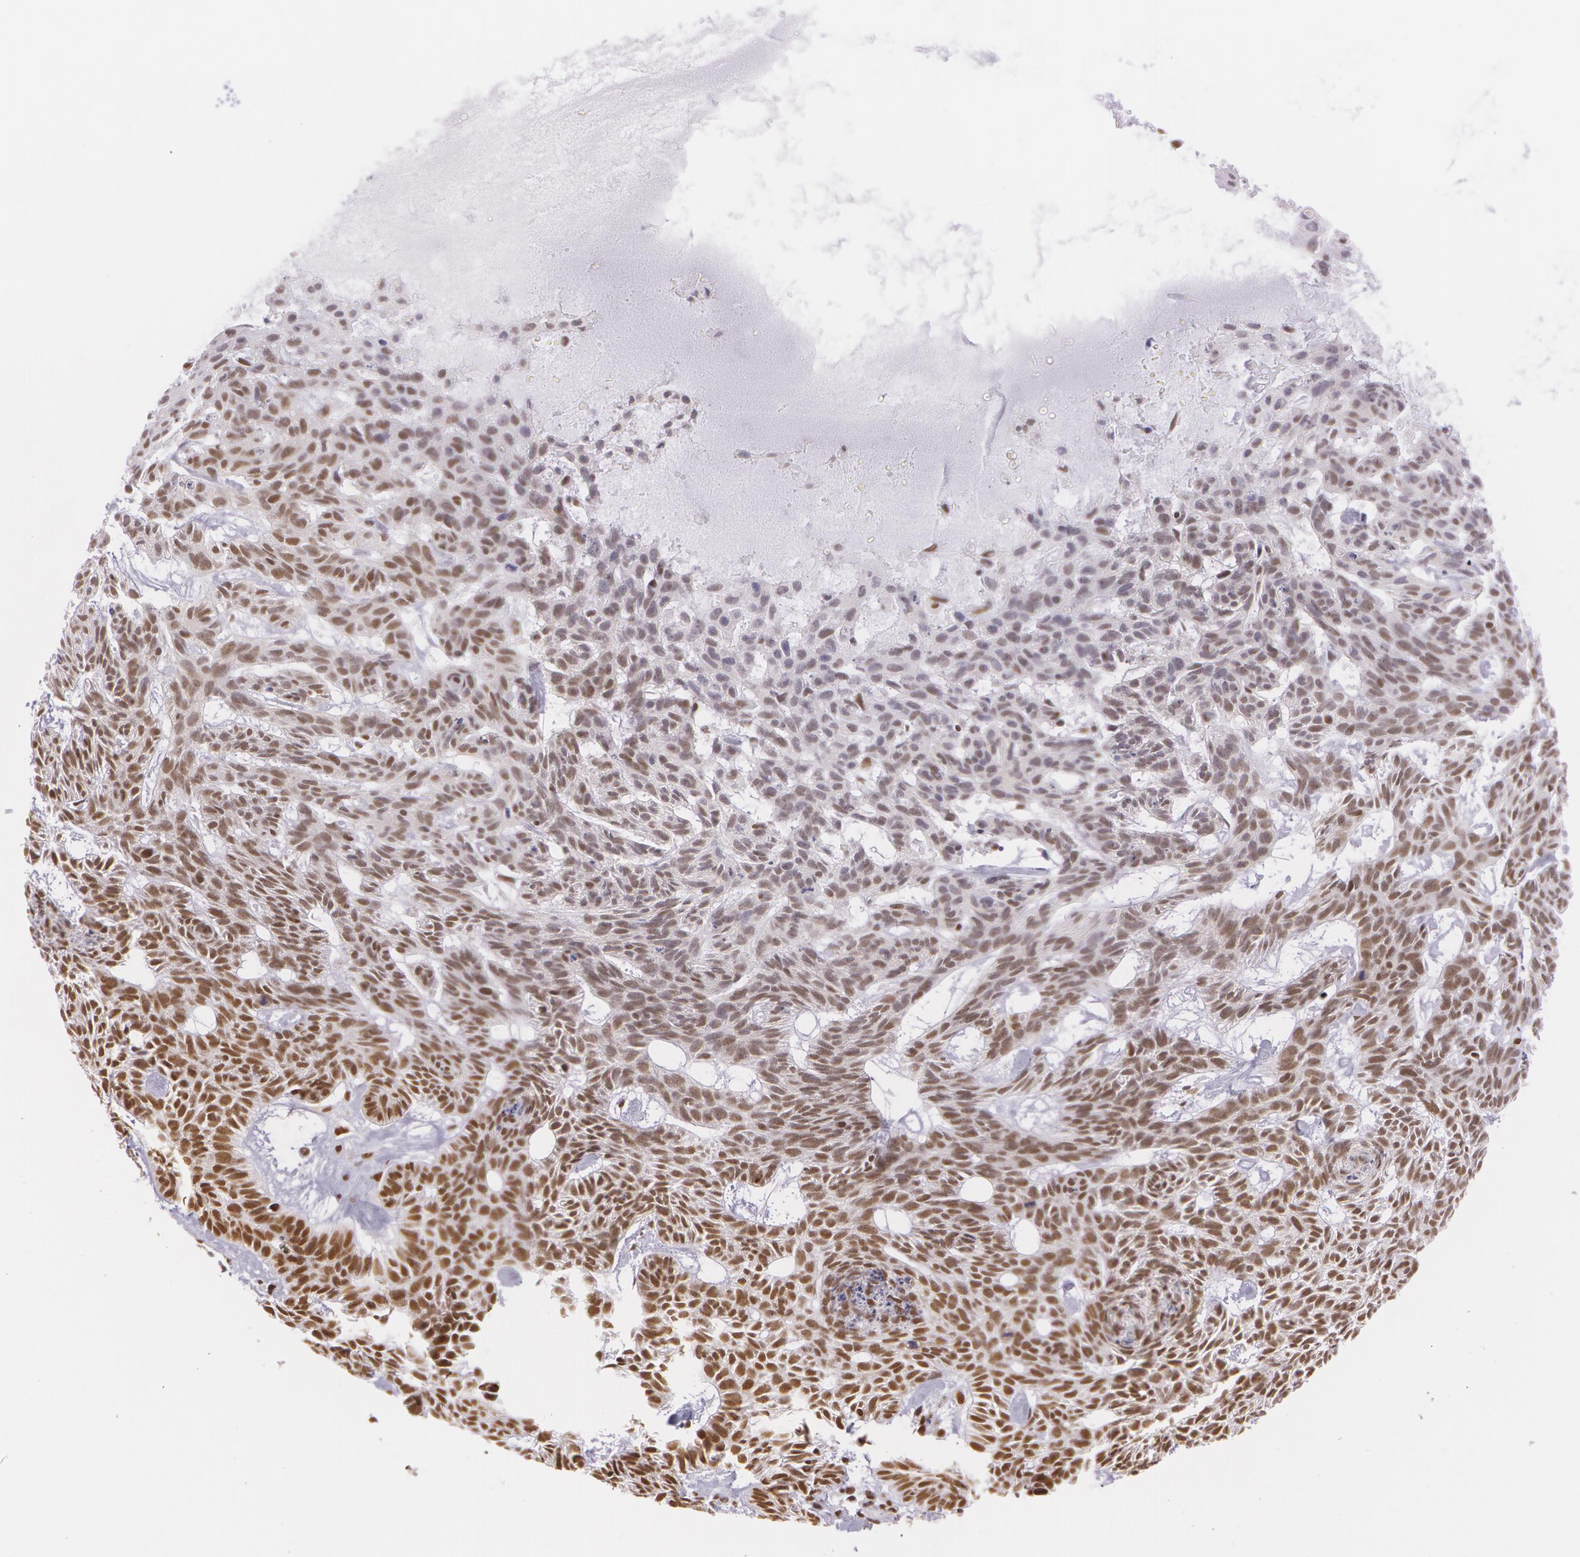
{"staining": {"intensity": "strong", "quantity": ">75%", "location": "nuclear"}, "tissue": "skin cancer", "cell_type": "Tumor cells", "image_type": "cancer", "snomed": [{"axis": "morphology", "description": "Basal cell carcinoma"}, {"axis": "topography", "description": "Skin"}], "caption": "IHC of skin cancer displays high levels of strong nuclear positivity in approximately >75% of tumor cells.", "gene": "NBN", "patient": {"sex": "male", "age": 75}}